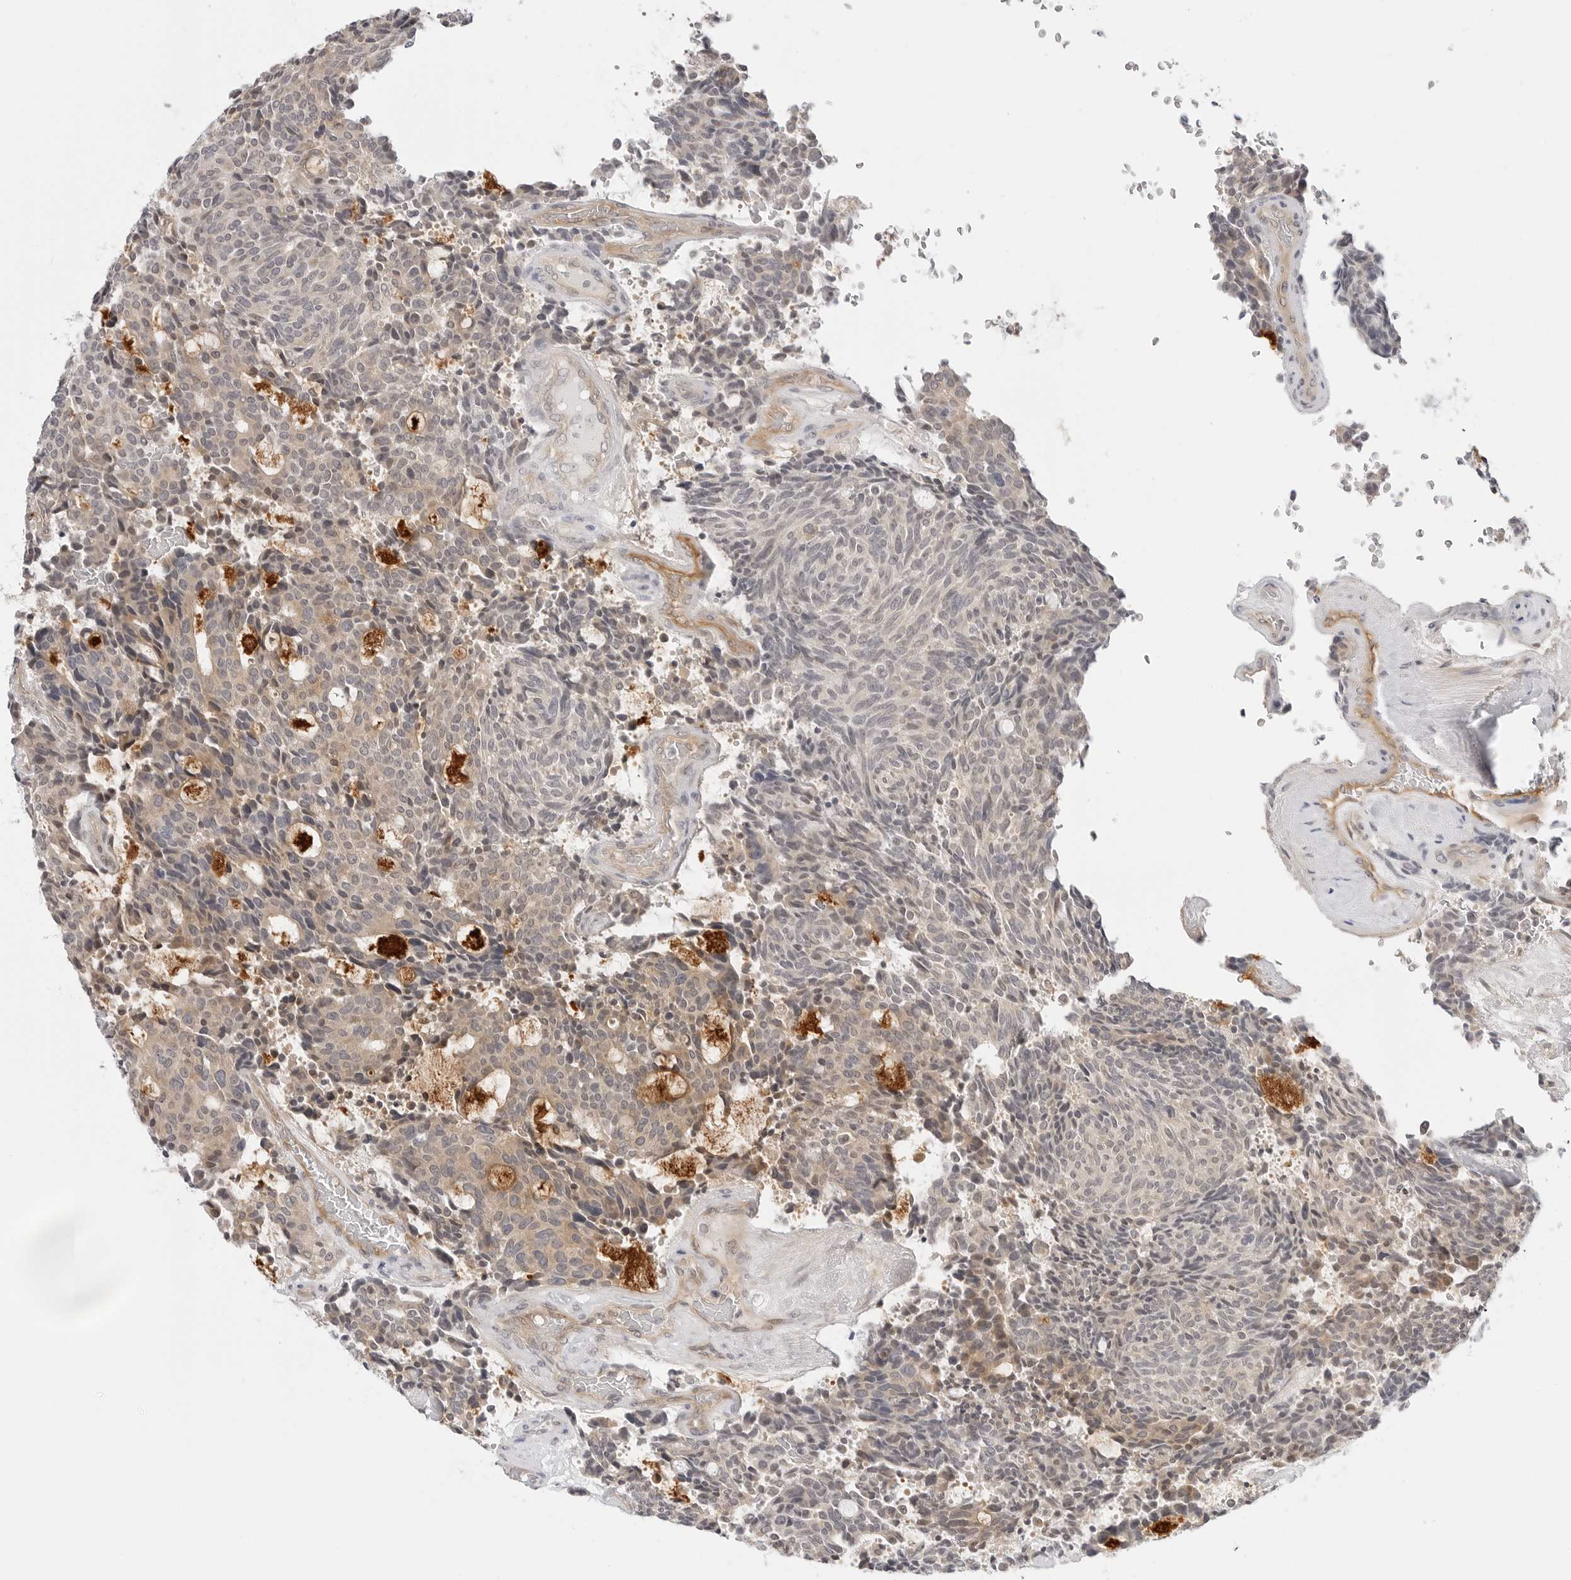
{"staining": {"intensity": "weak", "quantity": "25%-75%", "location": "cytoplasmic/membranous"}, "tissue": "carcinoid", "cell_type": "Tumor cells", "image_type": "cancer", "snomed": [{"axis": "morphology", "description": "Carcinoid, malignant, NOS"}, {"axis": "topography", "description": "Pancreas"}], "caption": "Protein expression analysis of carcinoid (malignant) exhibits weak cytoplasmic/membranous expression in approximately 25%-75% of tumor cells.", "gene": "TCP1", "patient": {"sex": "female", "age": 54}}